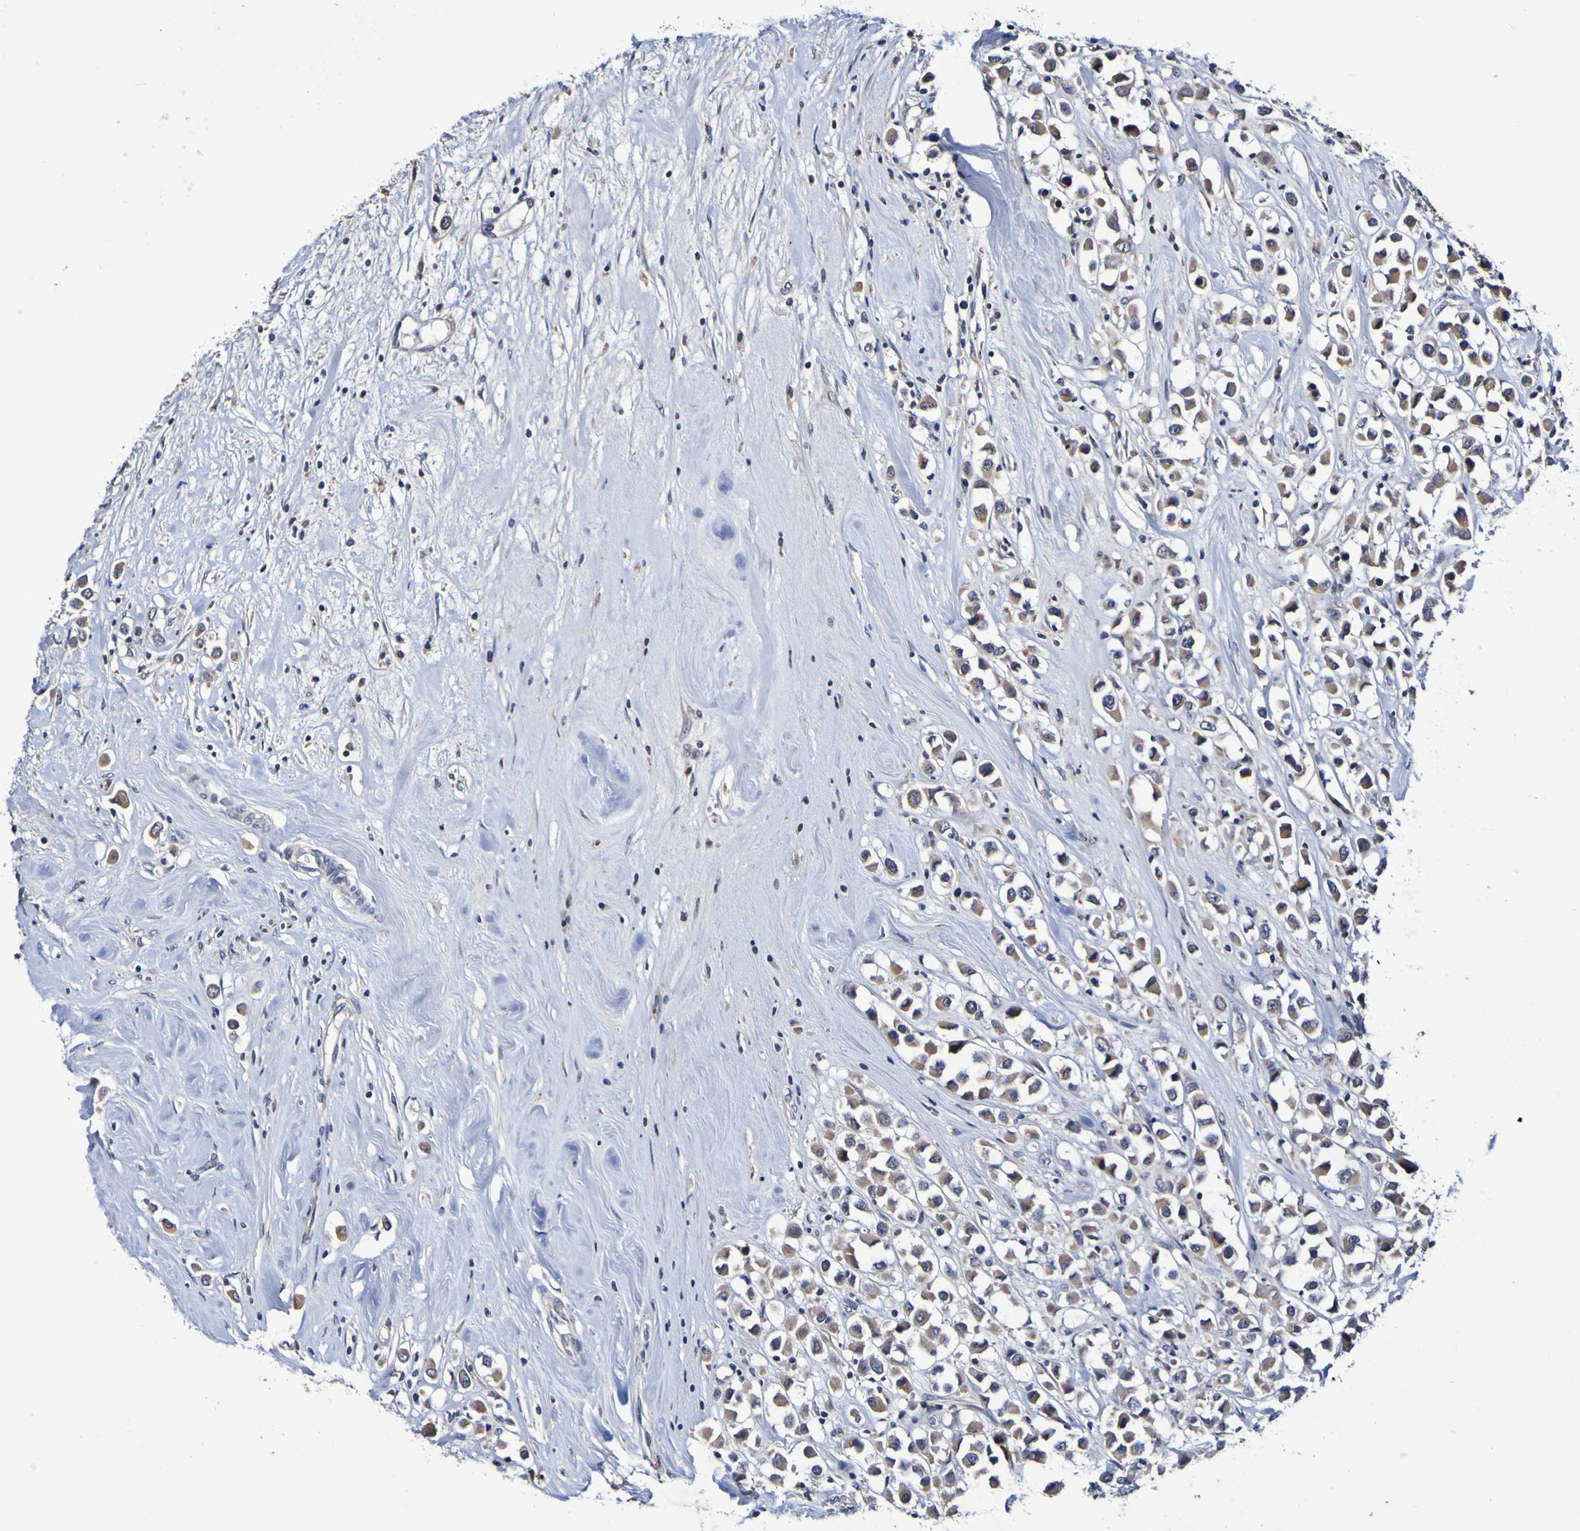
{"staining": {"intensity": "moderate", "quantity": ">75%", "location": "cytoplasmic/membranous"}, "tissue": "breast cancer", "cell_type": "Tumor cells", "image_type": "cancer", "snomed": [{"axis": "morphology", "description": "Duct carcinoma"}, {"axis": "topography", "description": "Breast"}], "caption": "Immunohistochemistry staining of breast invasive ductal carcinoma, which displays medium levels of moderate cytoplasmic/membranous positivity in about >75% of tumor cells indicating moderate cytoplasmic/membranous protein expression. The staining was performed using DAB (brown) for protein detection and nuclei were counterstained in hematoxylin (blue).", "gene": "PTP4A2", "patient": {"sex": "female", "age": 61}}